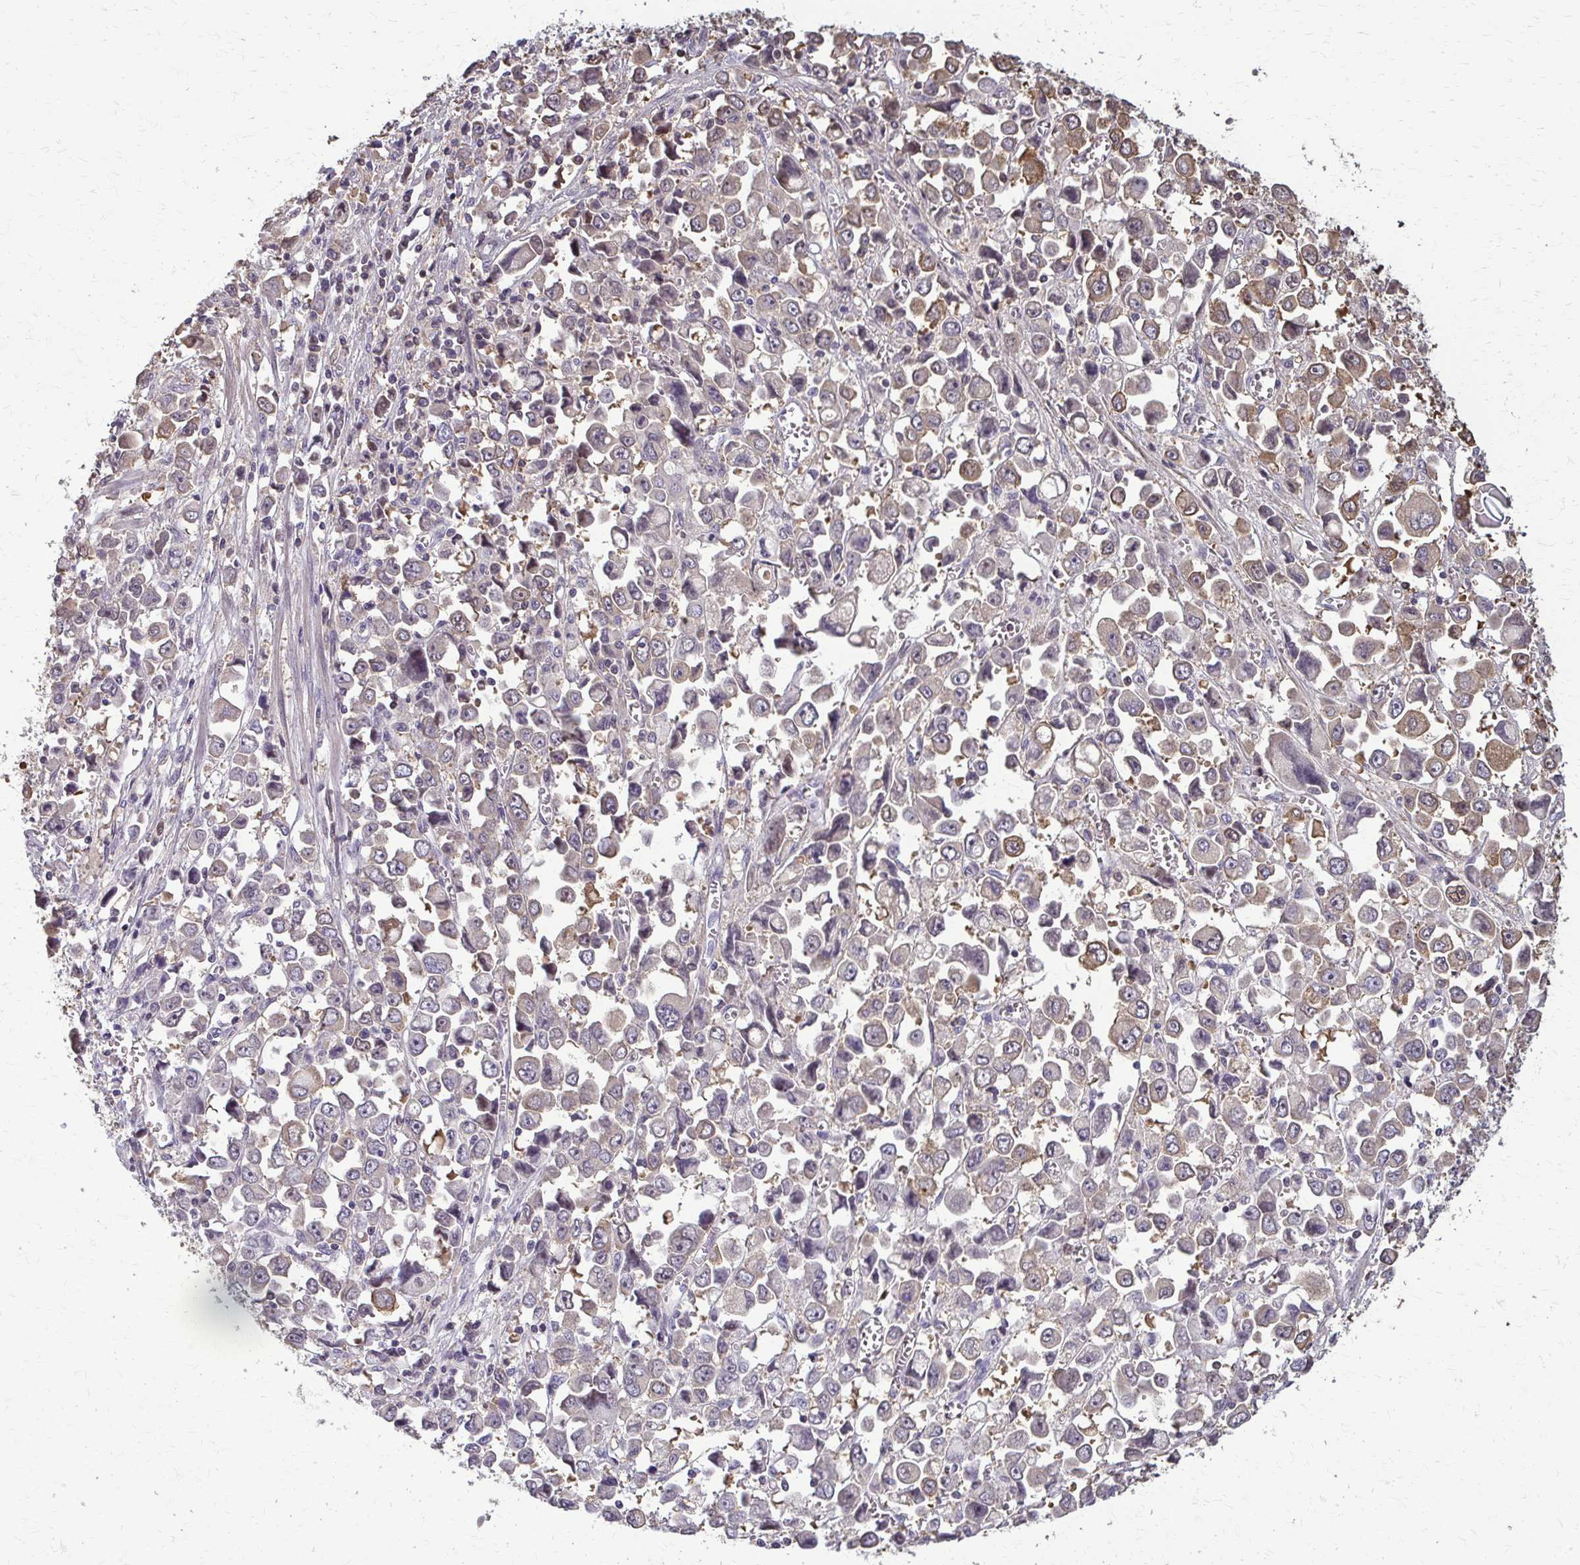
{"staining": {"intensity": "moderate", "quantity": "<25%", "location": "cytoplasmic/membranous"}, "tissue": "stomach cancer", "cell_type": "Tumor cells", "image_type": "cancer", "snomed": [{"axis": "morphology", "description": "Adenocarcinoma, NOS"}, {"axis": "topography", "description": "Stomach, upper"}], "caption": "Stomach cancer stained with a protein marker displays moderate staining in tumor cells.", "gene": "ZNF34", "patient": {"sex": "male", "age": 70}}